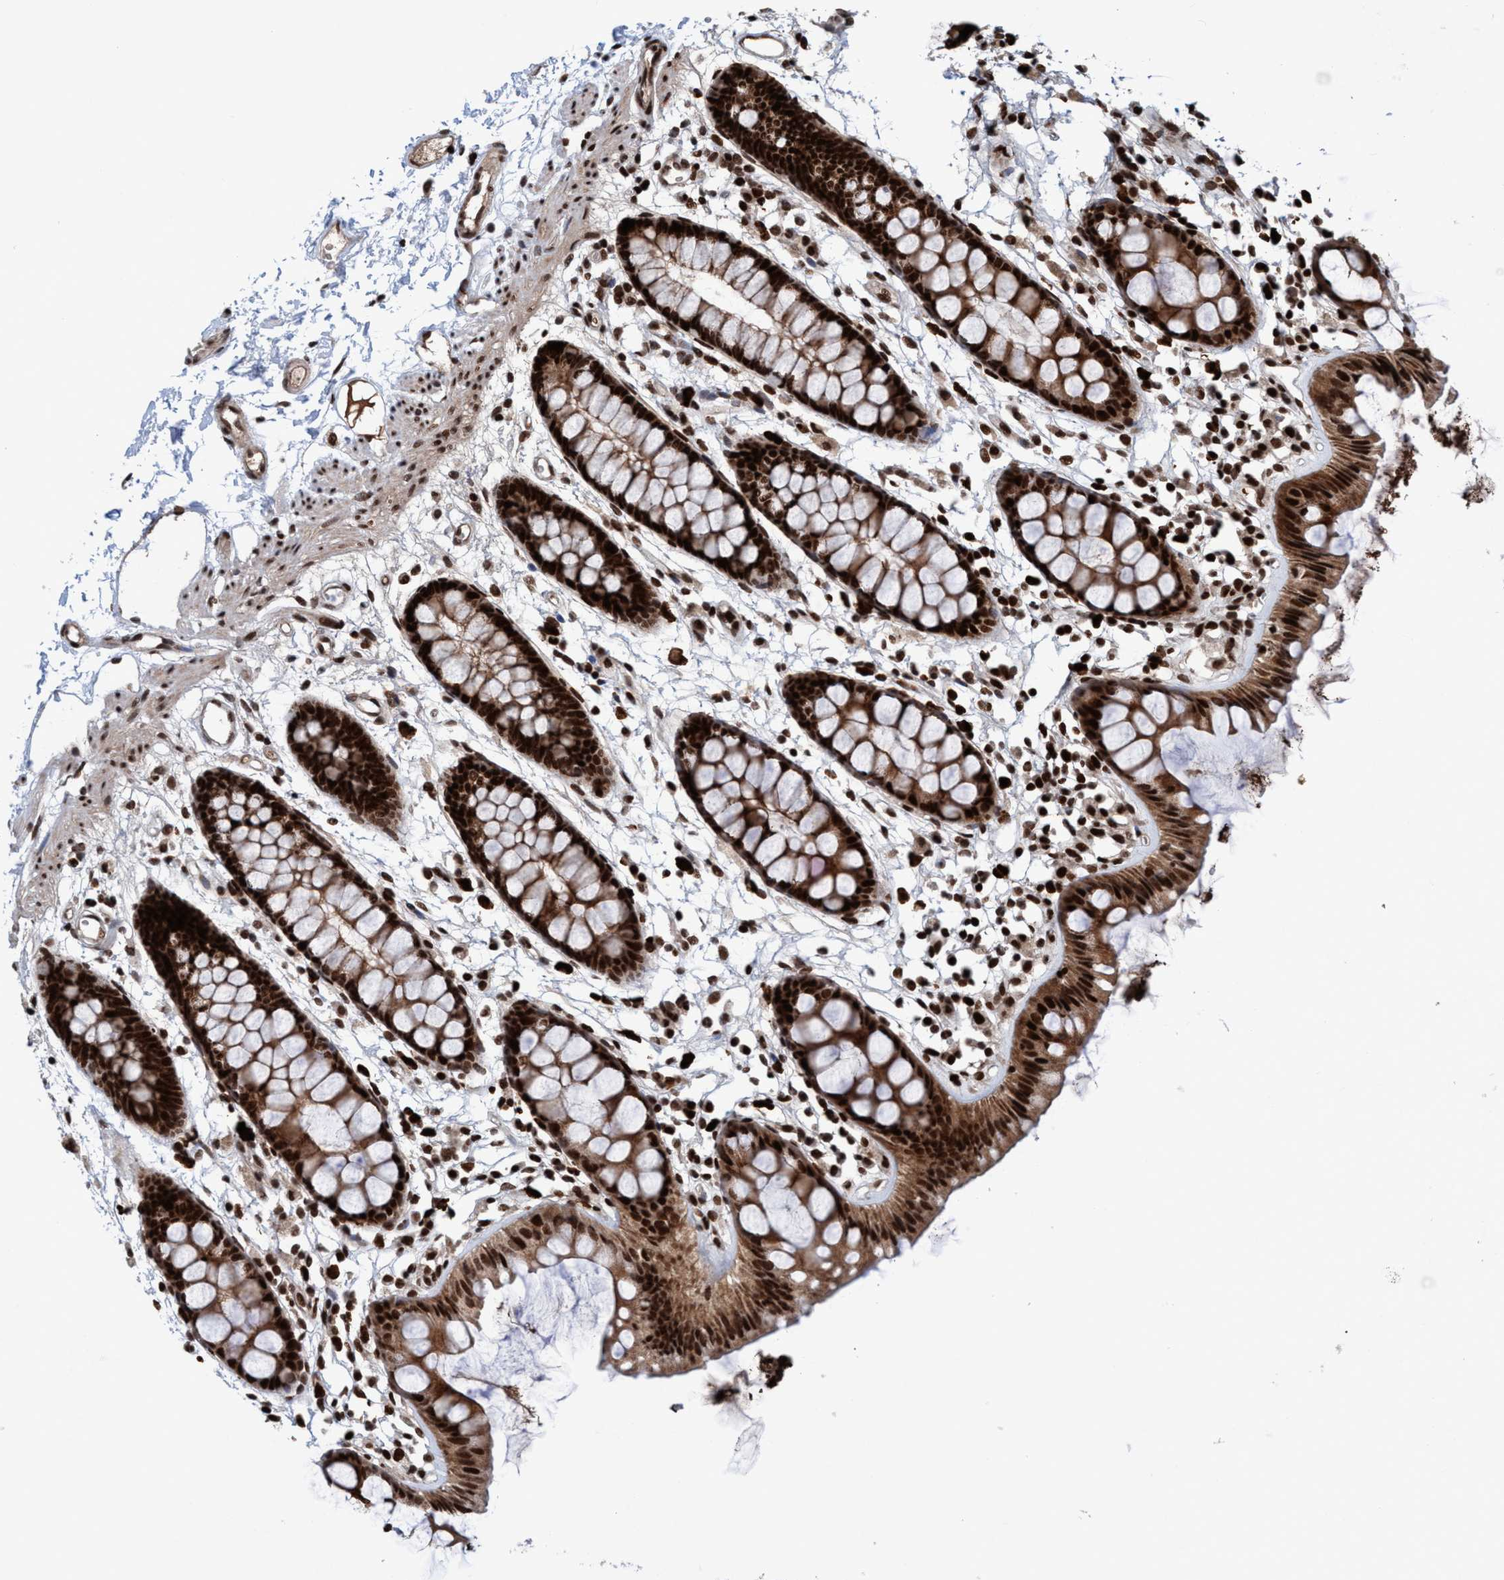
{"staining": {"intensity": "strong", "quantity": ">75%", "location": "cytoplasmic/membranous,nuclear"}, "tissue": "rectum", "cell_type": "Glandular cells", "image_type": "normal", "snomed": [{"axis": "morphology", "description": "Normal tissue, NOS"}, {"axis": "topography", "description": "Rectum"}], "caption": "Rectum stained with immunohistochemistry (IHC) demonstrates strong cytoplasmic/membranous,nuclear expression in approximately >75% of glandular cells. (Stains: DAB (3,3'-diaminobenzidine) in brown, nuclei in blue, Microscopy: brightfield microscopy at high magnification).", "gene": "TOPBP1", "patient": {"sex": "female", "age": 66}}